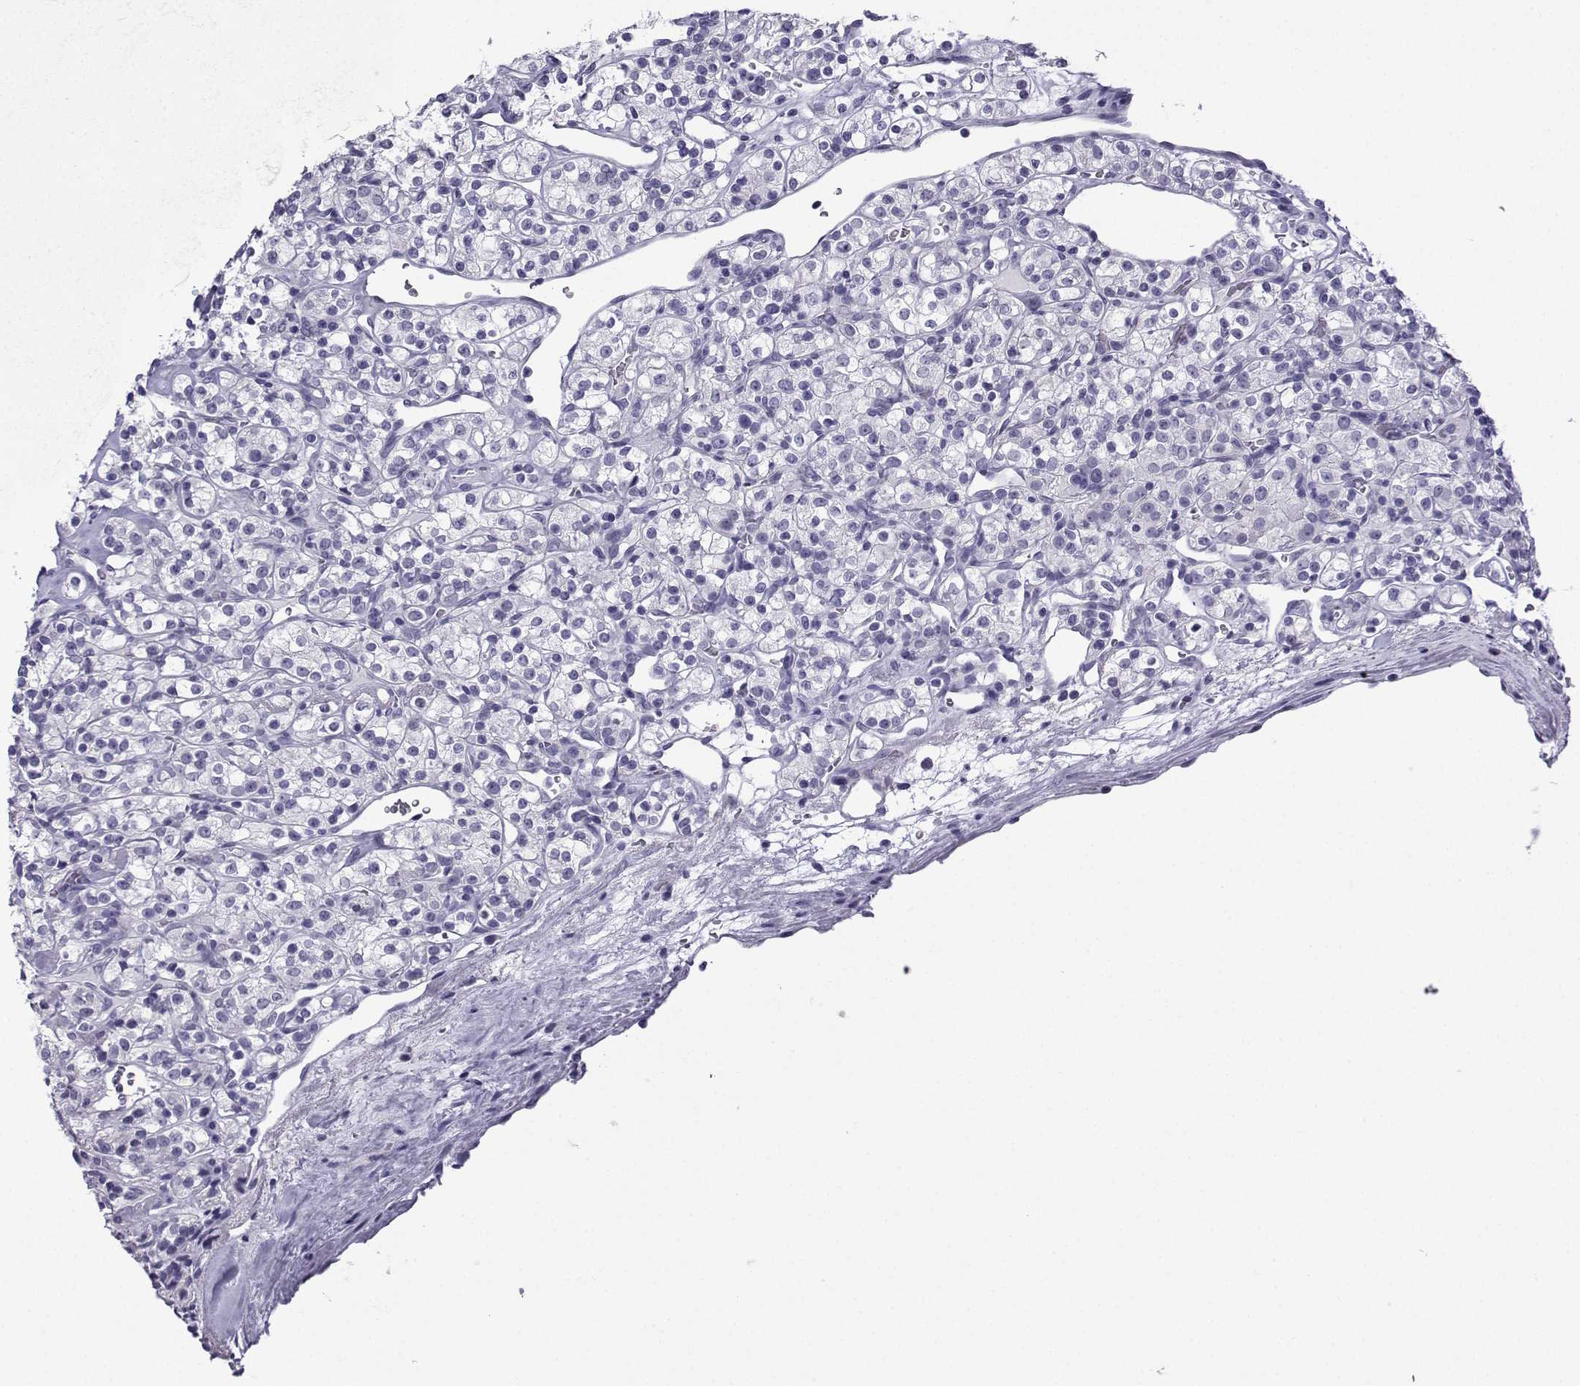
{"staining": {"intensity": "negative", "quantity": "none", "location": "none"}, "tissue": "renal cancer", "cell_type": "Tumor cells", "image_type": "cancer", "snomed": [{"axis": "morphology", "description": "Adenocarcinoma, NOS"}, {"axis": "topography", "description": "Kidney"}], "caption": "Immunohistochemical staining of human renal adenocarcinoma exhibits no significant staining in tumor cells.", "gene": "MRGBP", "patient": {"sex": "male", "age": 77}}